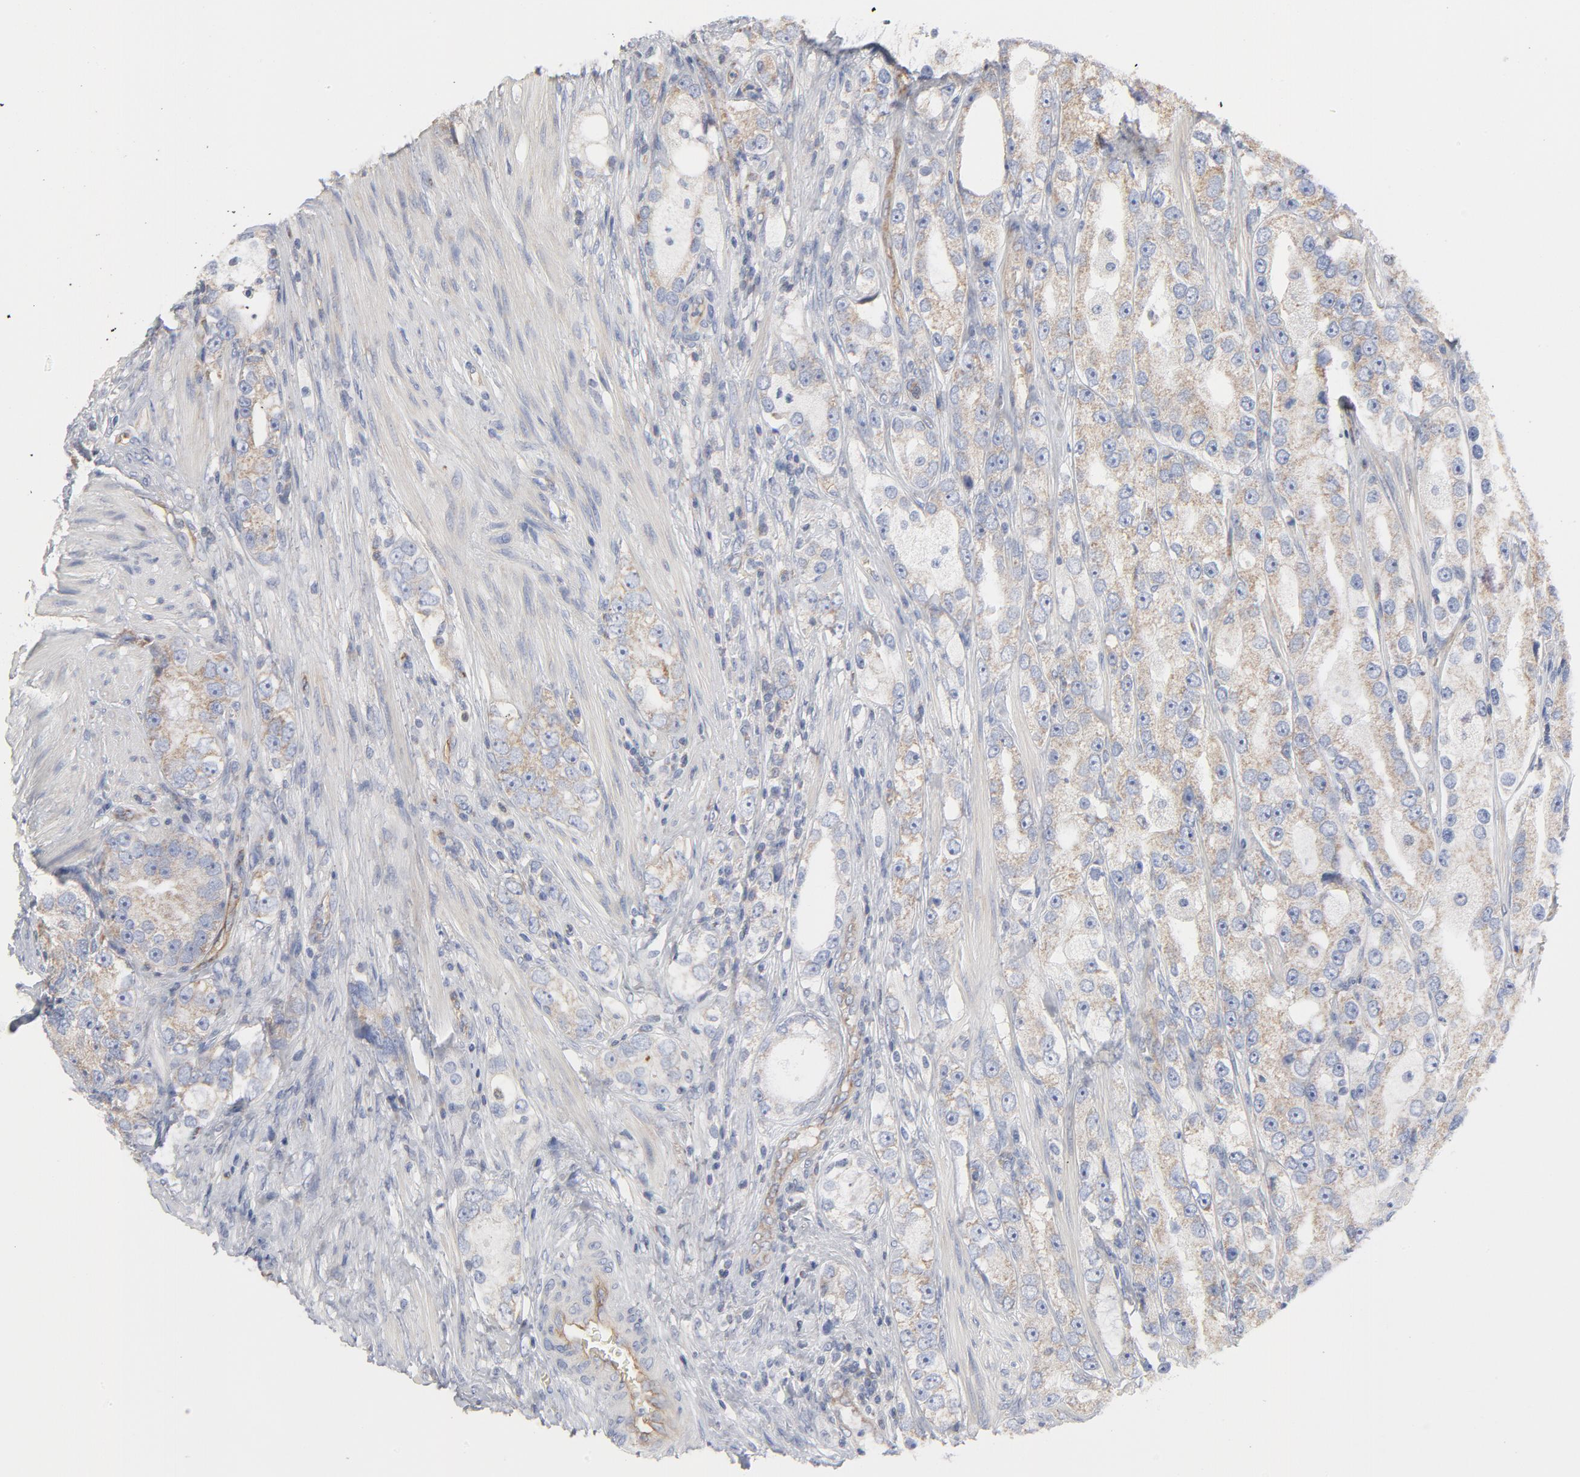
{"staining": {"intensity": "weak", "quantity": ">75%", "location": "cytoplasmic/membranous"}, "tissue": "prostate cancer", "cell_type": "Tumor cells", "image_type": "cancer", "snomed": [{"axis": "morphology", "description": "Adenocarcinoma, High grade"}, {"axis": "topography", "description": "Prostate"}], "caption": "Immunohistochemical staining of high-grade adenocarcinoma (prostate) displays low levels of weak cytoplasmic/membranous protein expression in about >75% of tumor cells. Using DAB (brown) and hematoxylin (blue) stains, captured at high magnification using brightfield microscopy.", "gene": "OXA1L", "patient": {"sex": "male", "age": 63}}